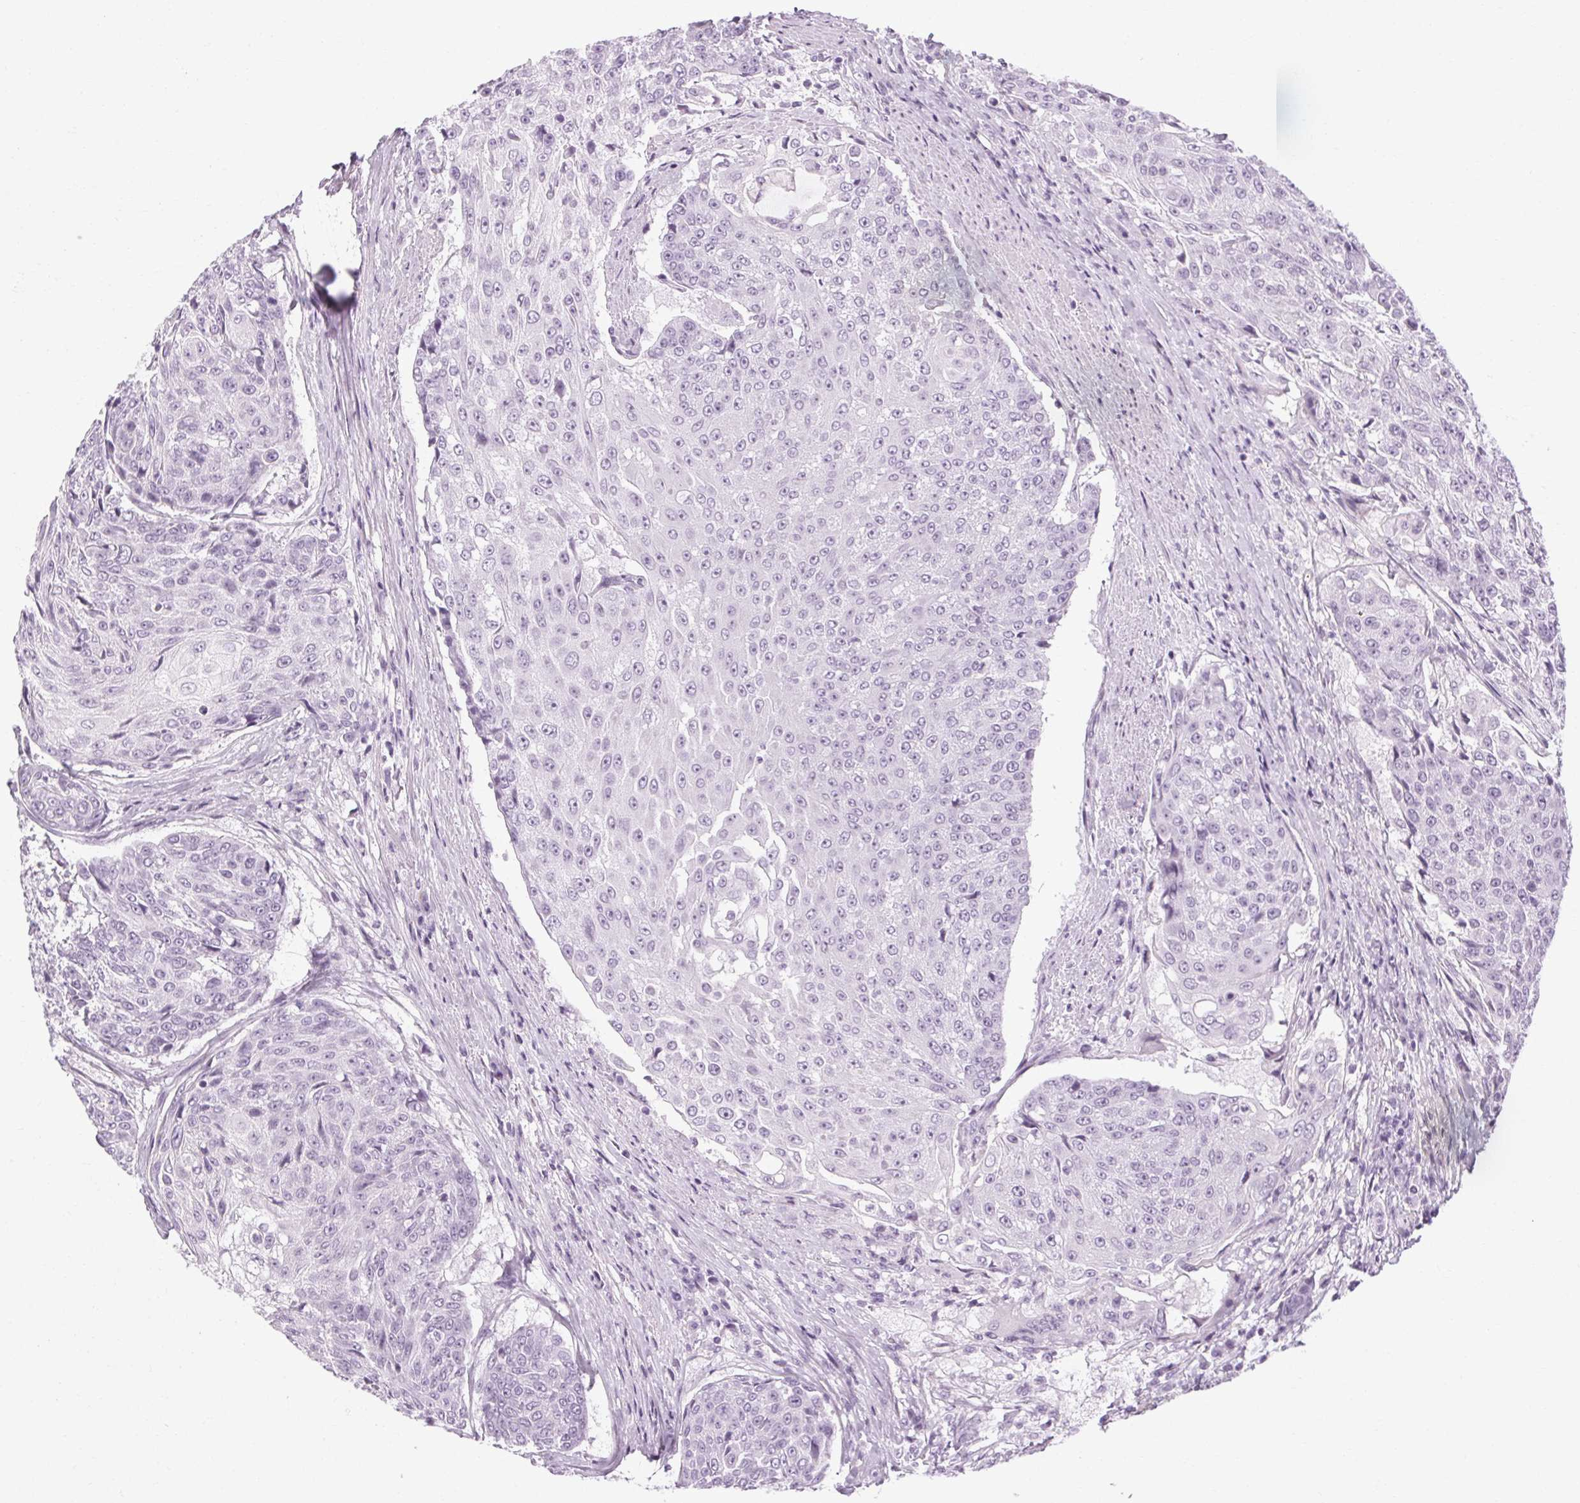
{"staining": {"intensity": "negative", "quantity": "none", "location": "none"}, "tissue": "urothelial cancer", "cell_type": "Tumor cells", "image_type": "cancer", "snomed": [{"axis": "morphology", "description": "Urothelial carcinoma, High grade"}, {"axis": "topography", "description": "Urinary bladder"}], "caption": "Immunohistochemical staining of human urothelial cancer exhibits no significant staining in tumor cells.", "gene": "POMC", "patient": {"sex": "female", "age": 63}}